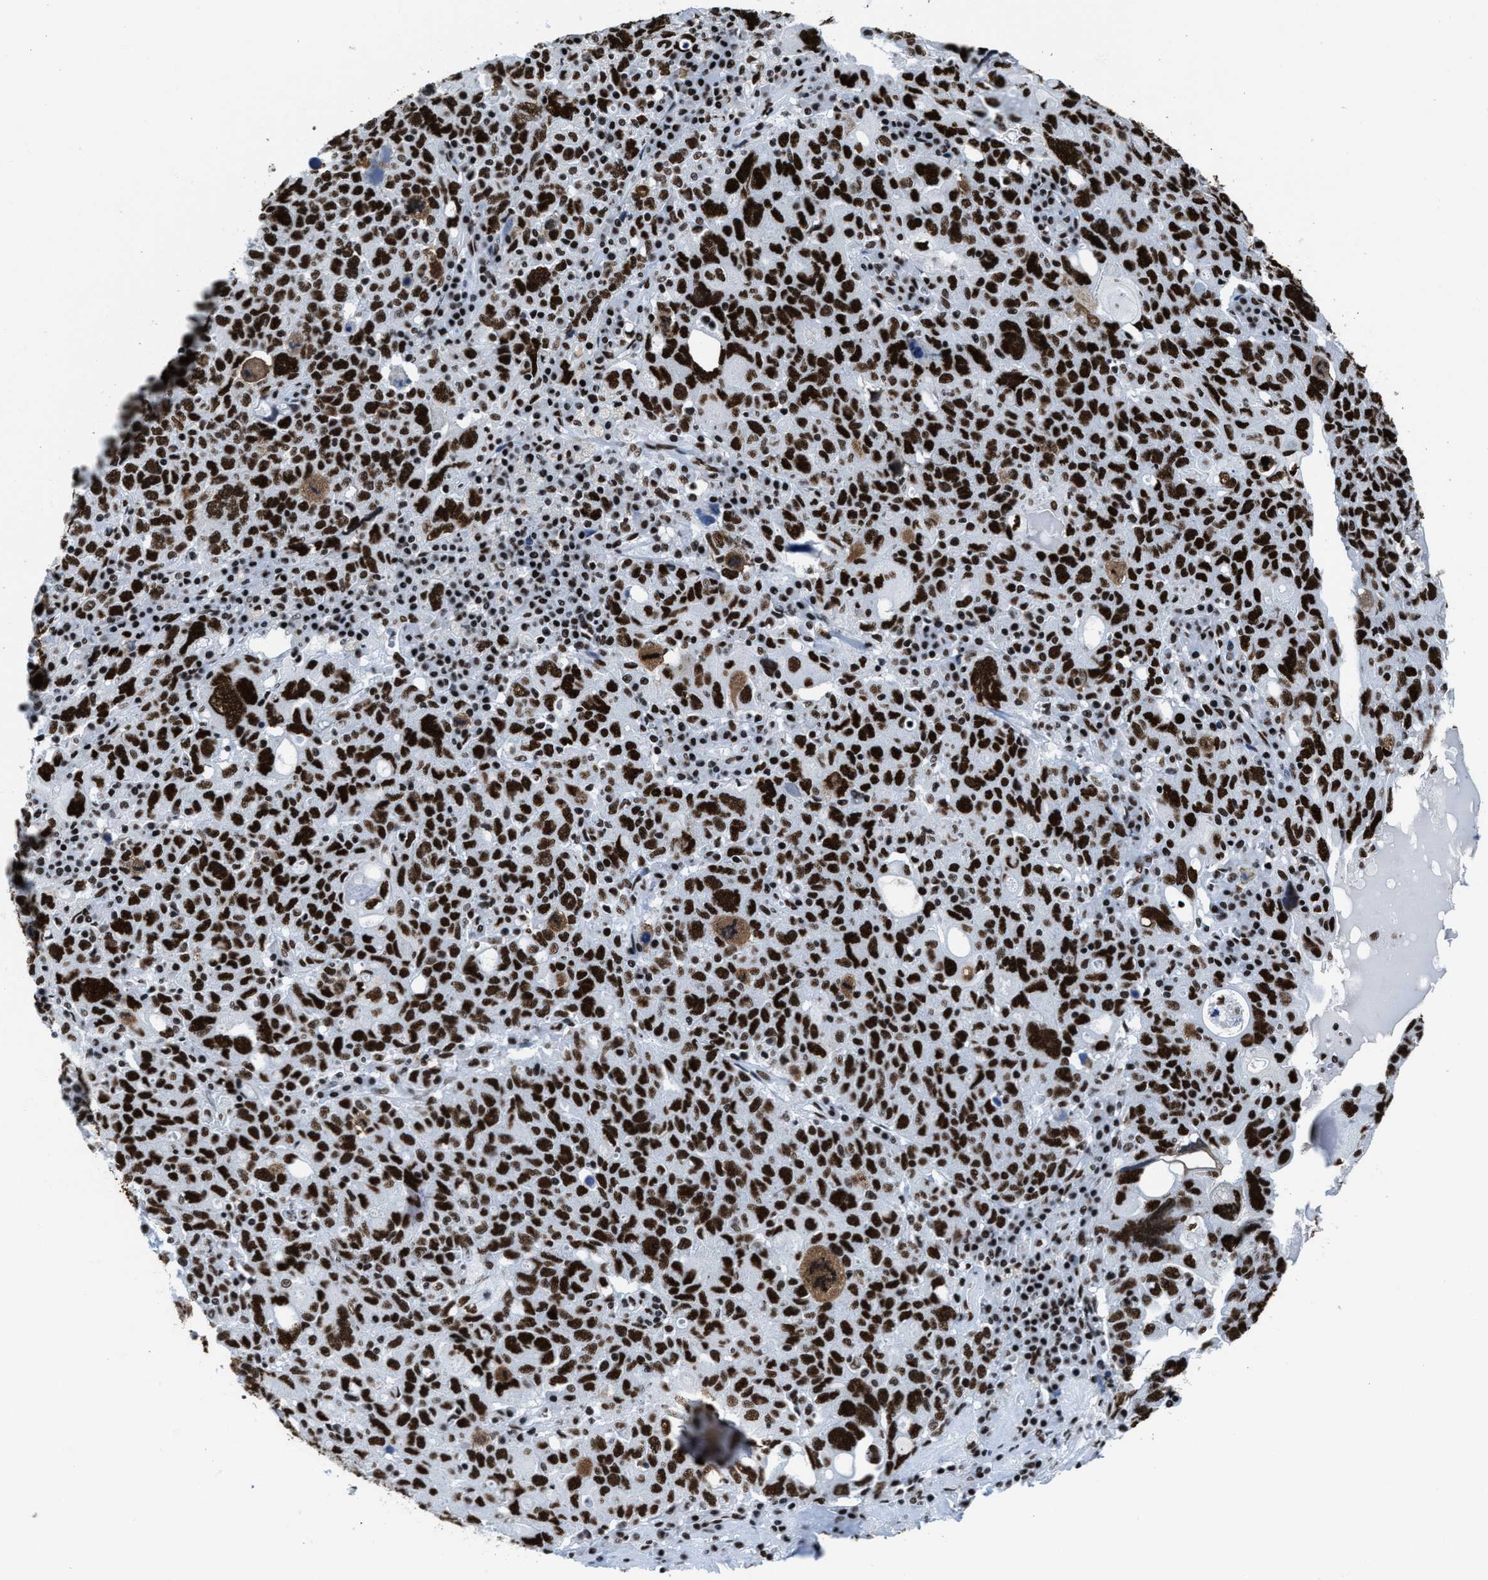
{"staining": {"intensity": "strong", "quantity": ">75%", "location": "nuclear"}, "tissue": "ovarian cancer", "cell_type": "Tumor cells", "image_type": "cancer", "snomed": [{"axis": "morphology", "description": "Carcinoma, endometroid"}, {"axis": "topography", "description": "Ovary"}], "caption": "Immunohistochemistry photomicrograph of neoplastic tissue: endometroid carcinoma (ovarian) stained using IHC demonstrates high levels of strong protein expression localized specifically in the nuclear of tumor cells, appearing as a nuclear brown color.", "gene": "SMARCC2", "patient": {"sex": "female", "age": 62}}